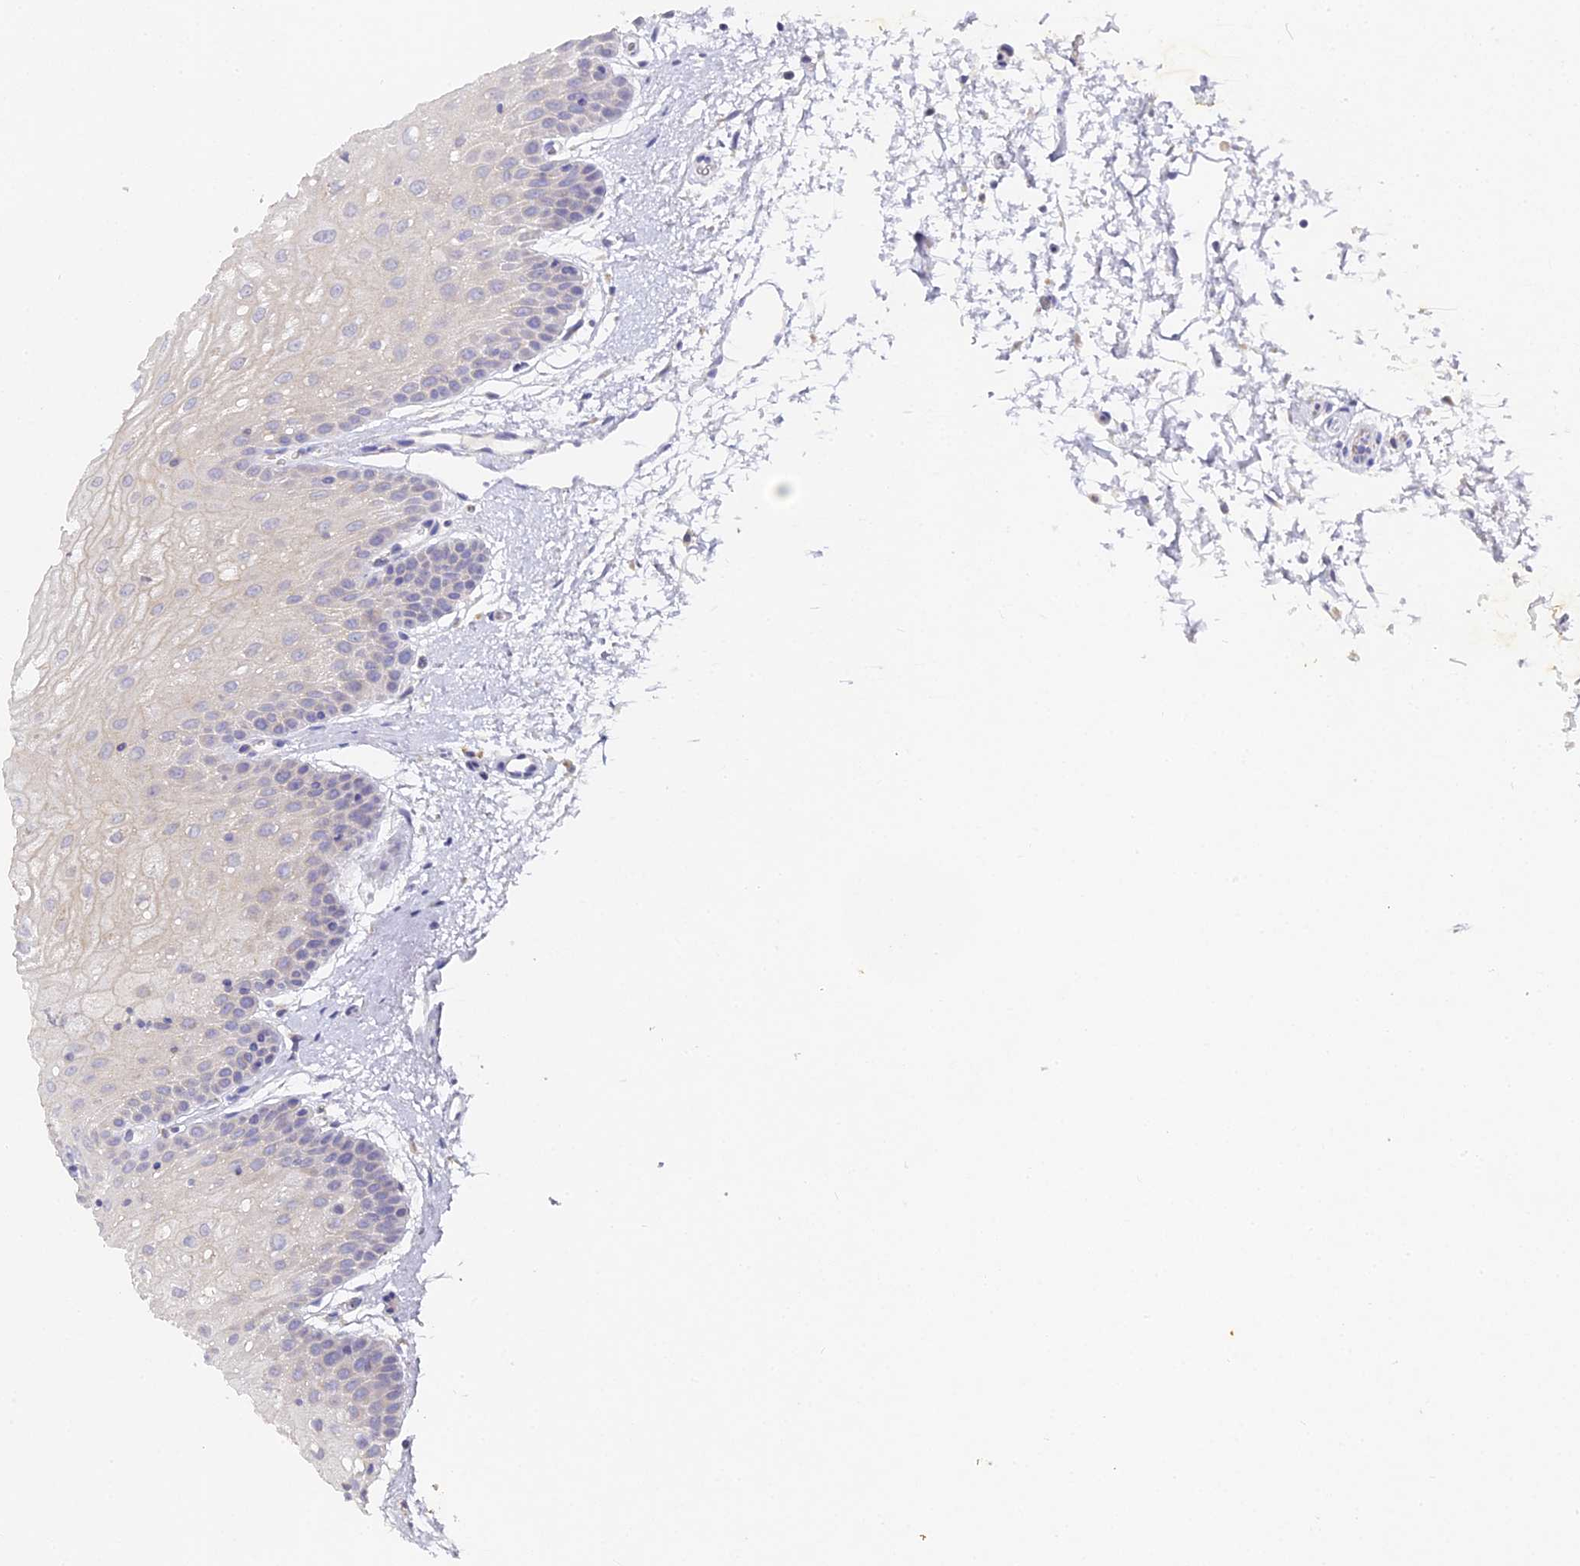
{"staining": {"intensity": "moderate", "quantity": "<25%", "location": "cytoplasmic/membranous"}, "tissue": "oral mucosa", "cell_type": "Squamous epithelial cells", "image_type": "normal", "snomed": [{"axis": "morphology", "description": "Normal tissue, NOS"}, {"axis": "topography", "description": "Oral tissue"}, {"axis": "topography", "description": "Tounge, NOS"}], "caption": "Oral mucosa stained for a protein (brown) shows moderate cytoplasmic/membranous positive staining in approximately <25% of squamous epithelial cells.", "gene": "DONSON", "patient": {"sex": "female", "age": 73}}